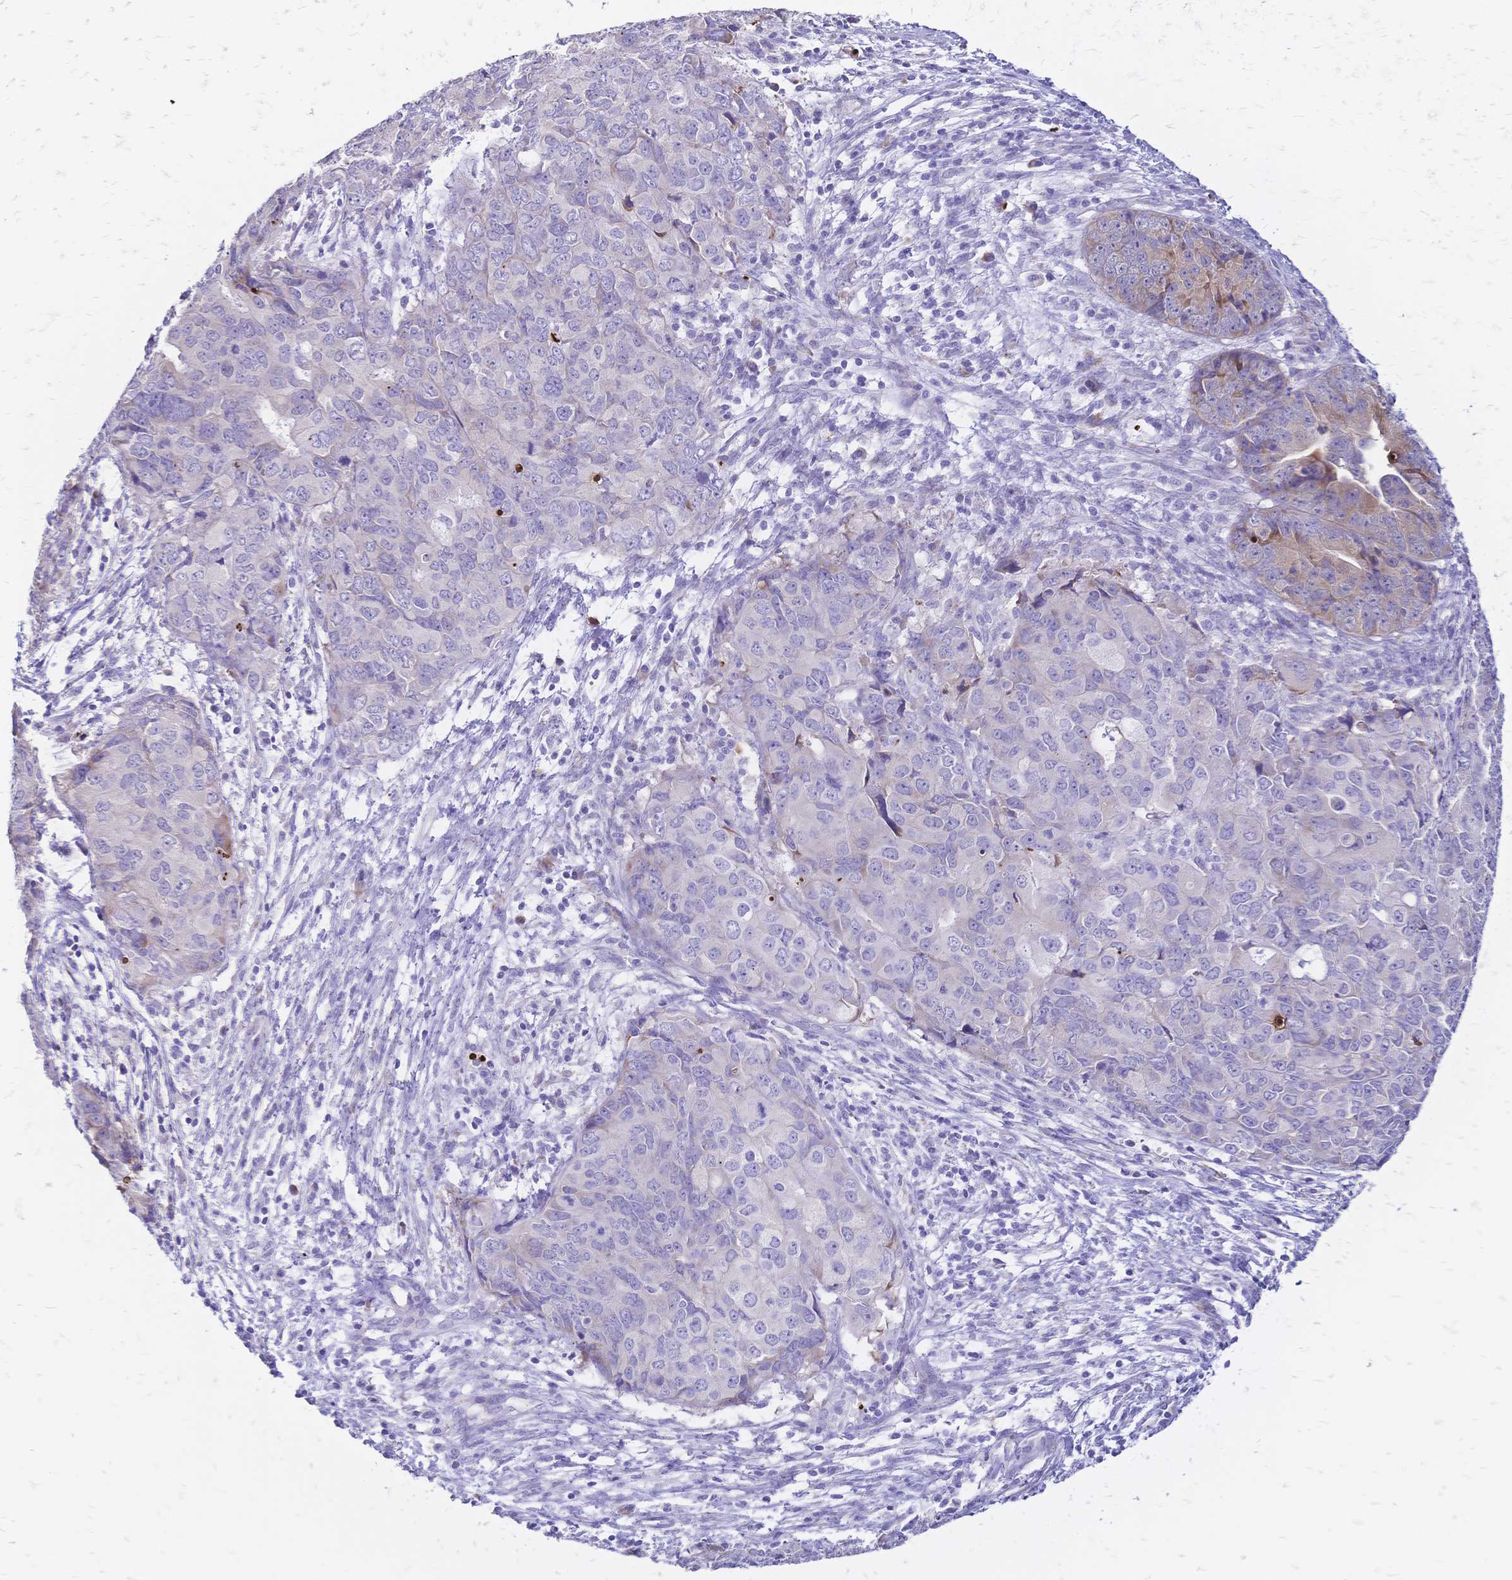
{"staining": {"intensity": "weak", "quantity": "<25%", "location": "cytoplasmic/membranous"}, "tissue": "endometrial cancer", "cell_type": "Tumor cells", "image_type": "cancer", "snomed": [{"axis": "morphology", "description": "Adenocarcinoma, NOS"}, {"axis": "topography", "description": "Uterus"}], "caption": "Histopathology image shows no significant protein positivity in tumor cells of endometrial cancer.", "gene": "GRB7", "patient": {"sex": "female", "age": 79}}